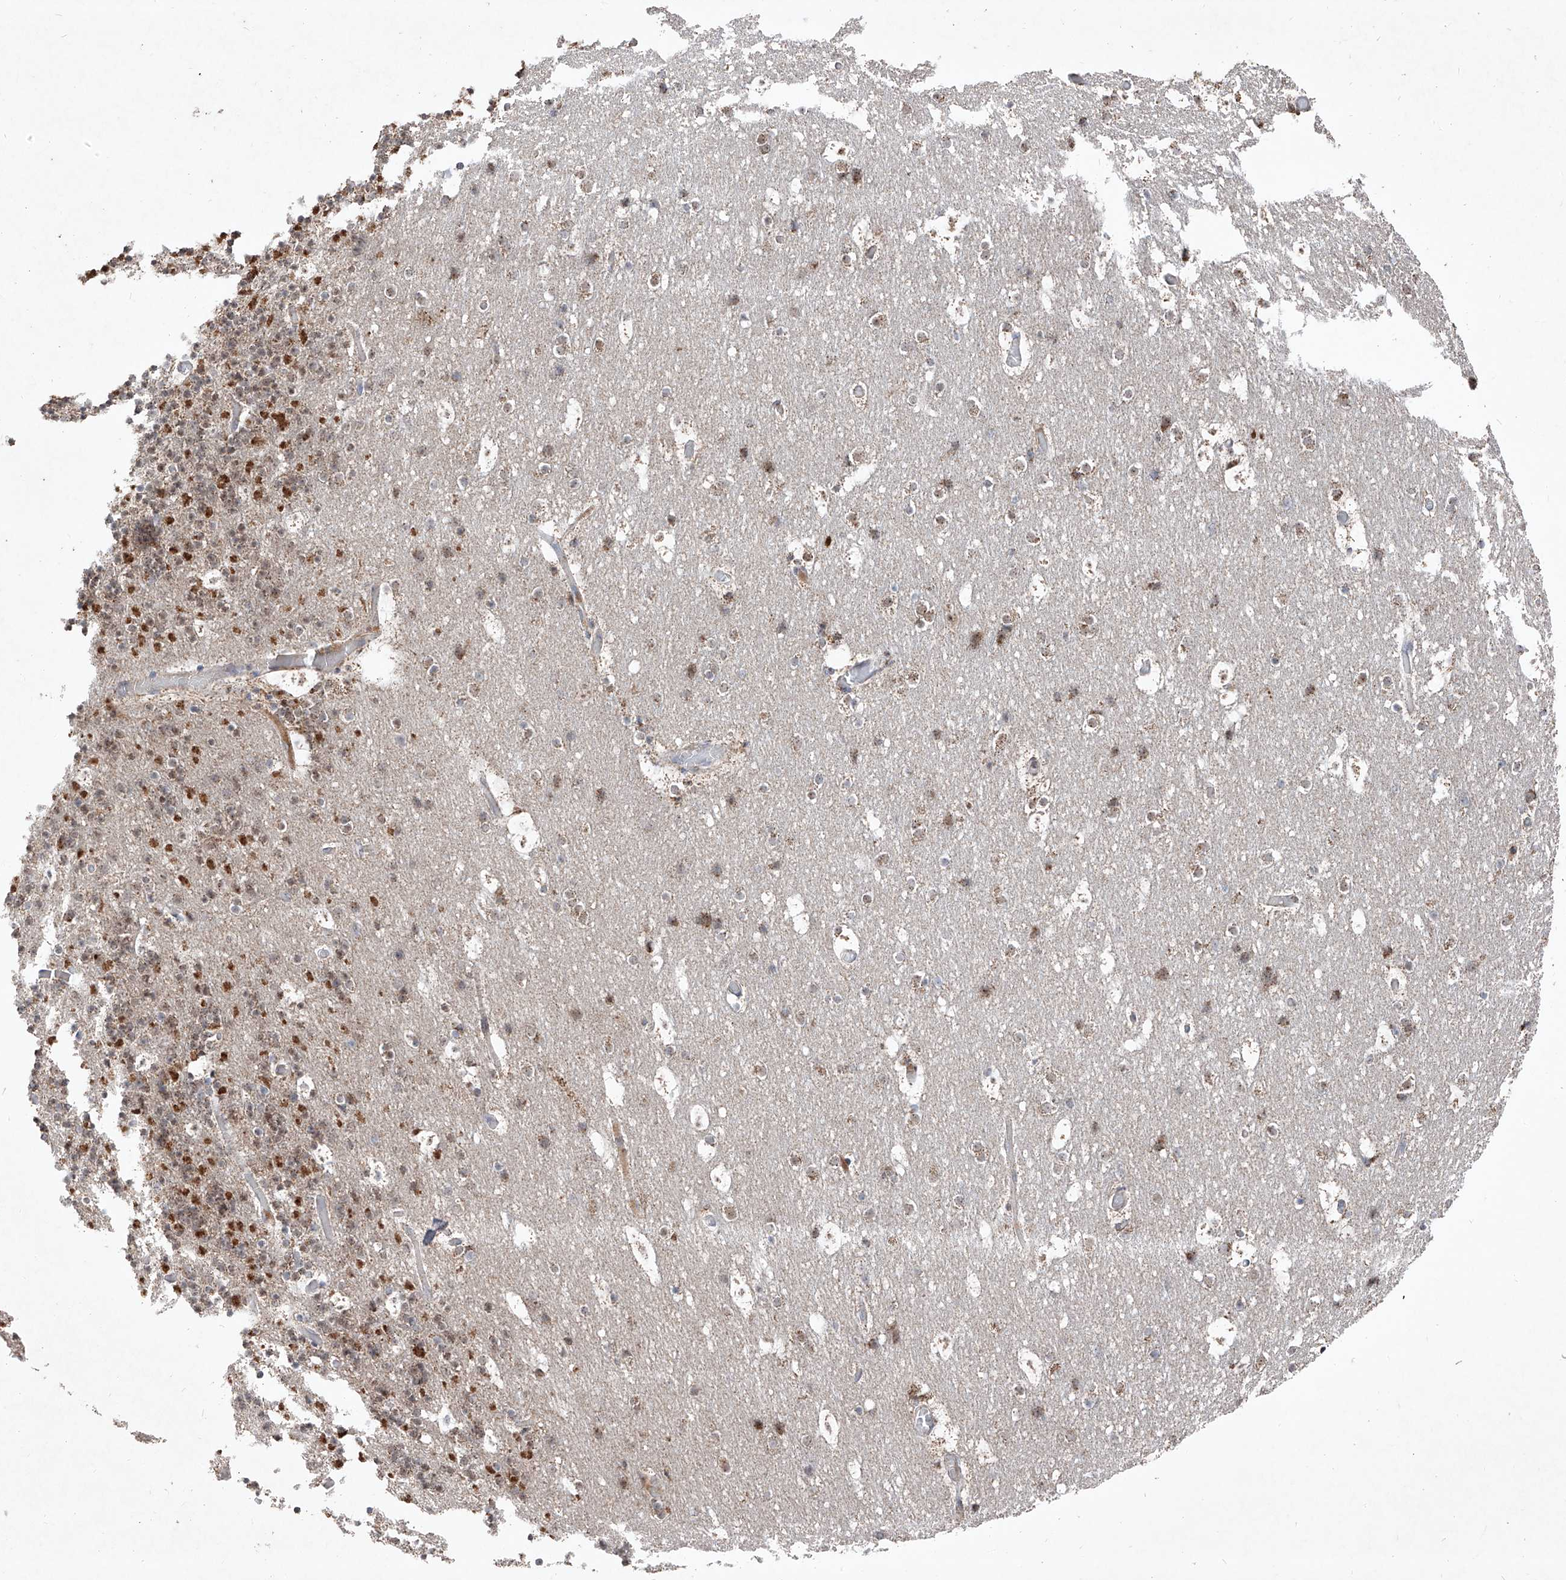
{"staining": {"intensity": "moderate", "quantity": "25%-75%", "location": "cytoplasmic/membranous"}, "tissue": "cerebellum", "cell_type": "Cells in granular layer", "image_type": "normal", "snomed": [{"axis": "morphology", "description": "Normal tissue, NOS"}, {"axis": "topography", "description": "Cerebellum"}], "caption": "Immunohistochemical staining of normal cerebellum exhibits medium levels of moderate cytoplasmic/membranous positivity in approximately 25%-75% of cells in granular layer.", "gene": "NDUFB3", "patient": {"sex": "male", "age": 57}}